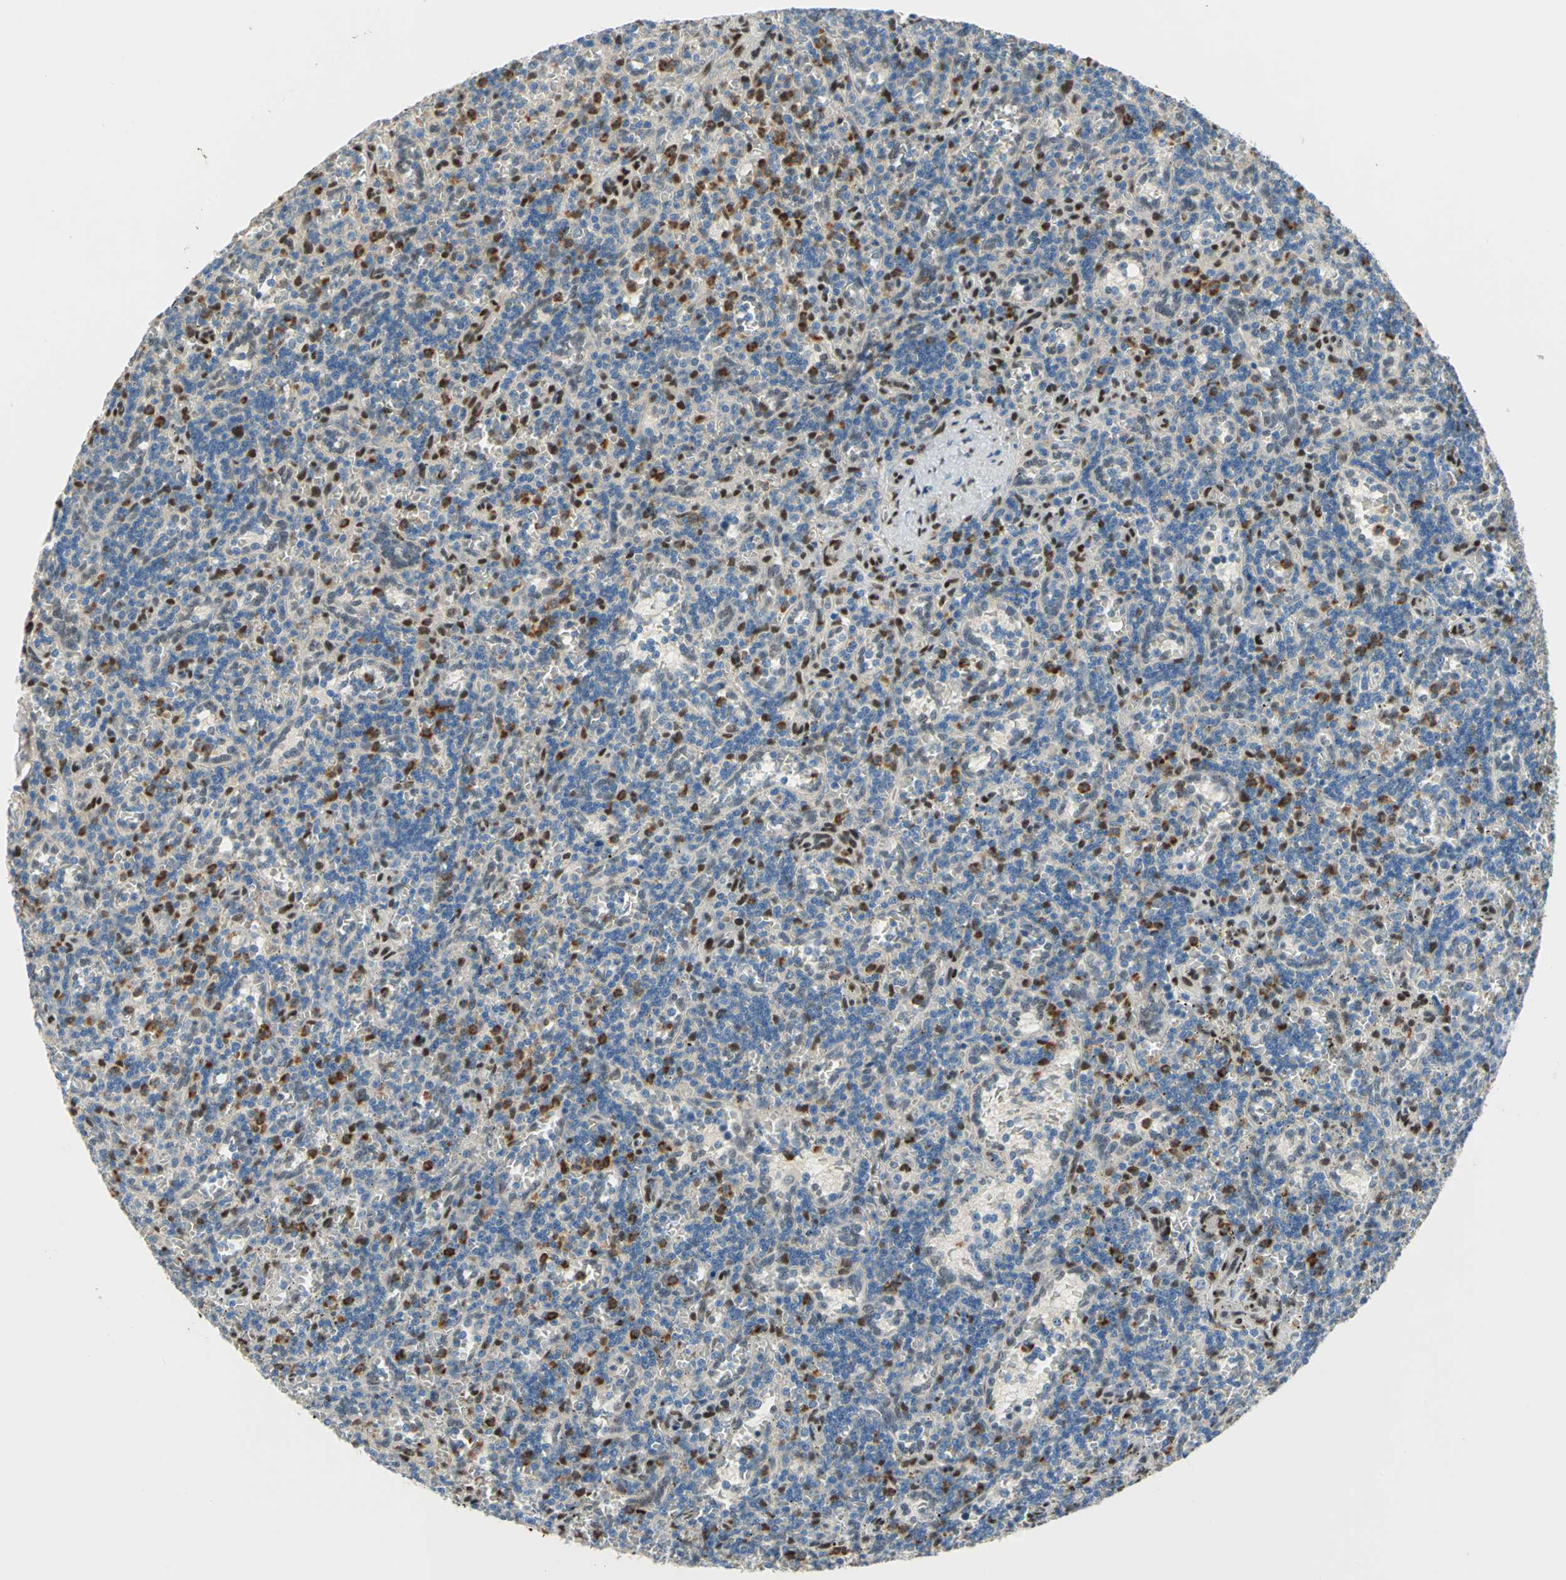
{"staining": {"intensity": "strong", "quantity": "25%-75%", "location": "cytoplasmic/membranous,nuclear"}, "tissue": "lymphoma", "cell_type": "Tumor cells", "image_type": "cancer", "snomed": [{"axis": "morphology", "description": "Malignant lymphoma, non-Hodgkin's type, Low grade"}, {"axis": "topography", "description": "Spleen"}], "caption": "This is a photomicrograph of immunohistochemistry (IHC) staining of lymphoma, which shows strong positivity in the cytoplasmic/membranous and nuclear of tumor cells.", "gene": "RBFOX2", "patient": {"sex": "male", "age": 73}}